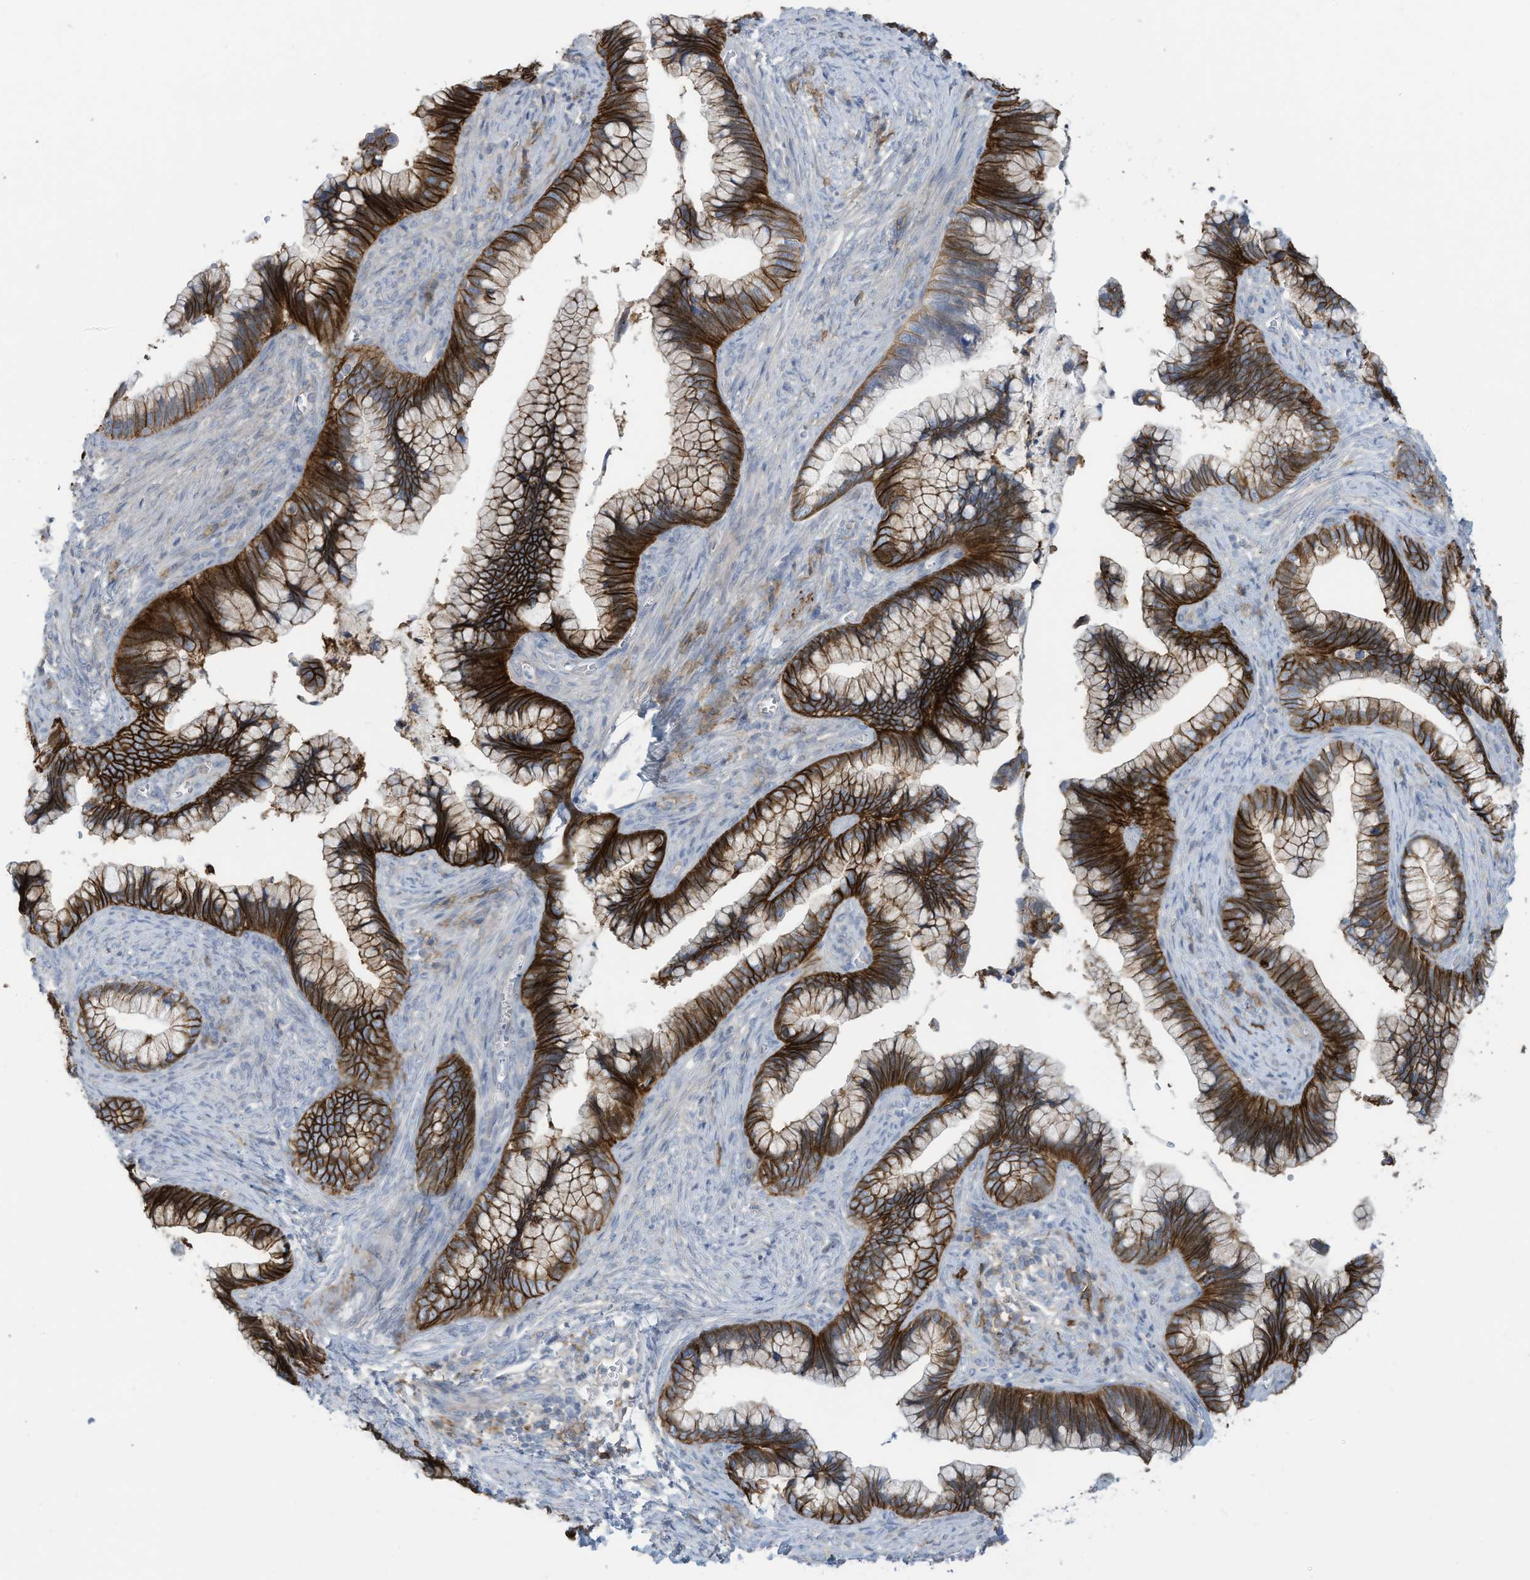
{"staining": {"intensity": "strong", "quantity": ">75%", "location": "cytoplasmic/membranous"}, "tissue": "cervical cancer", "cell_type": "Tumor cells", "image_type": "cancer", "snomed": [{"axis": "morphology", "description": "Adenocarcinoma, NOS"}, {"axis": "topography", "description": "Cervix"}], "caption": "An image of human cervical cancer stained for a protein reveals strong cytoplasmic/membranous brown staining in tumor cells.", "gene": "SLC1A5", "patient": {"sex": "female", "age": 44}}